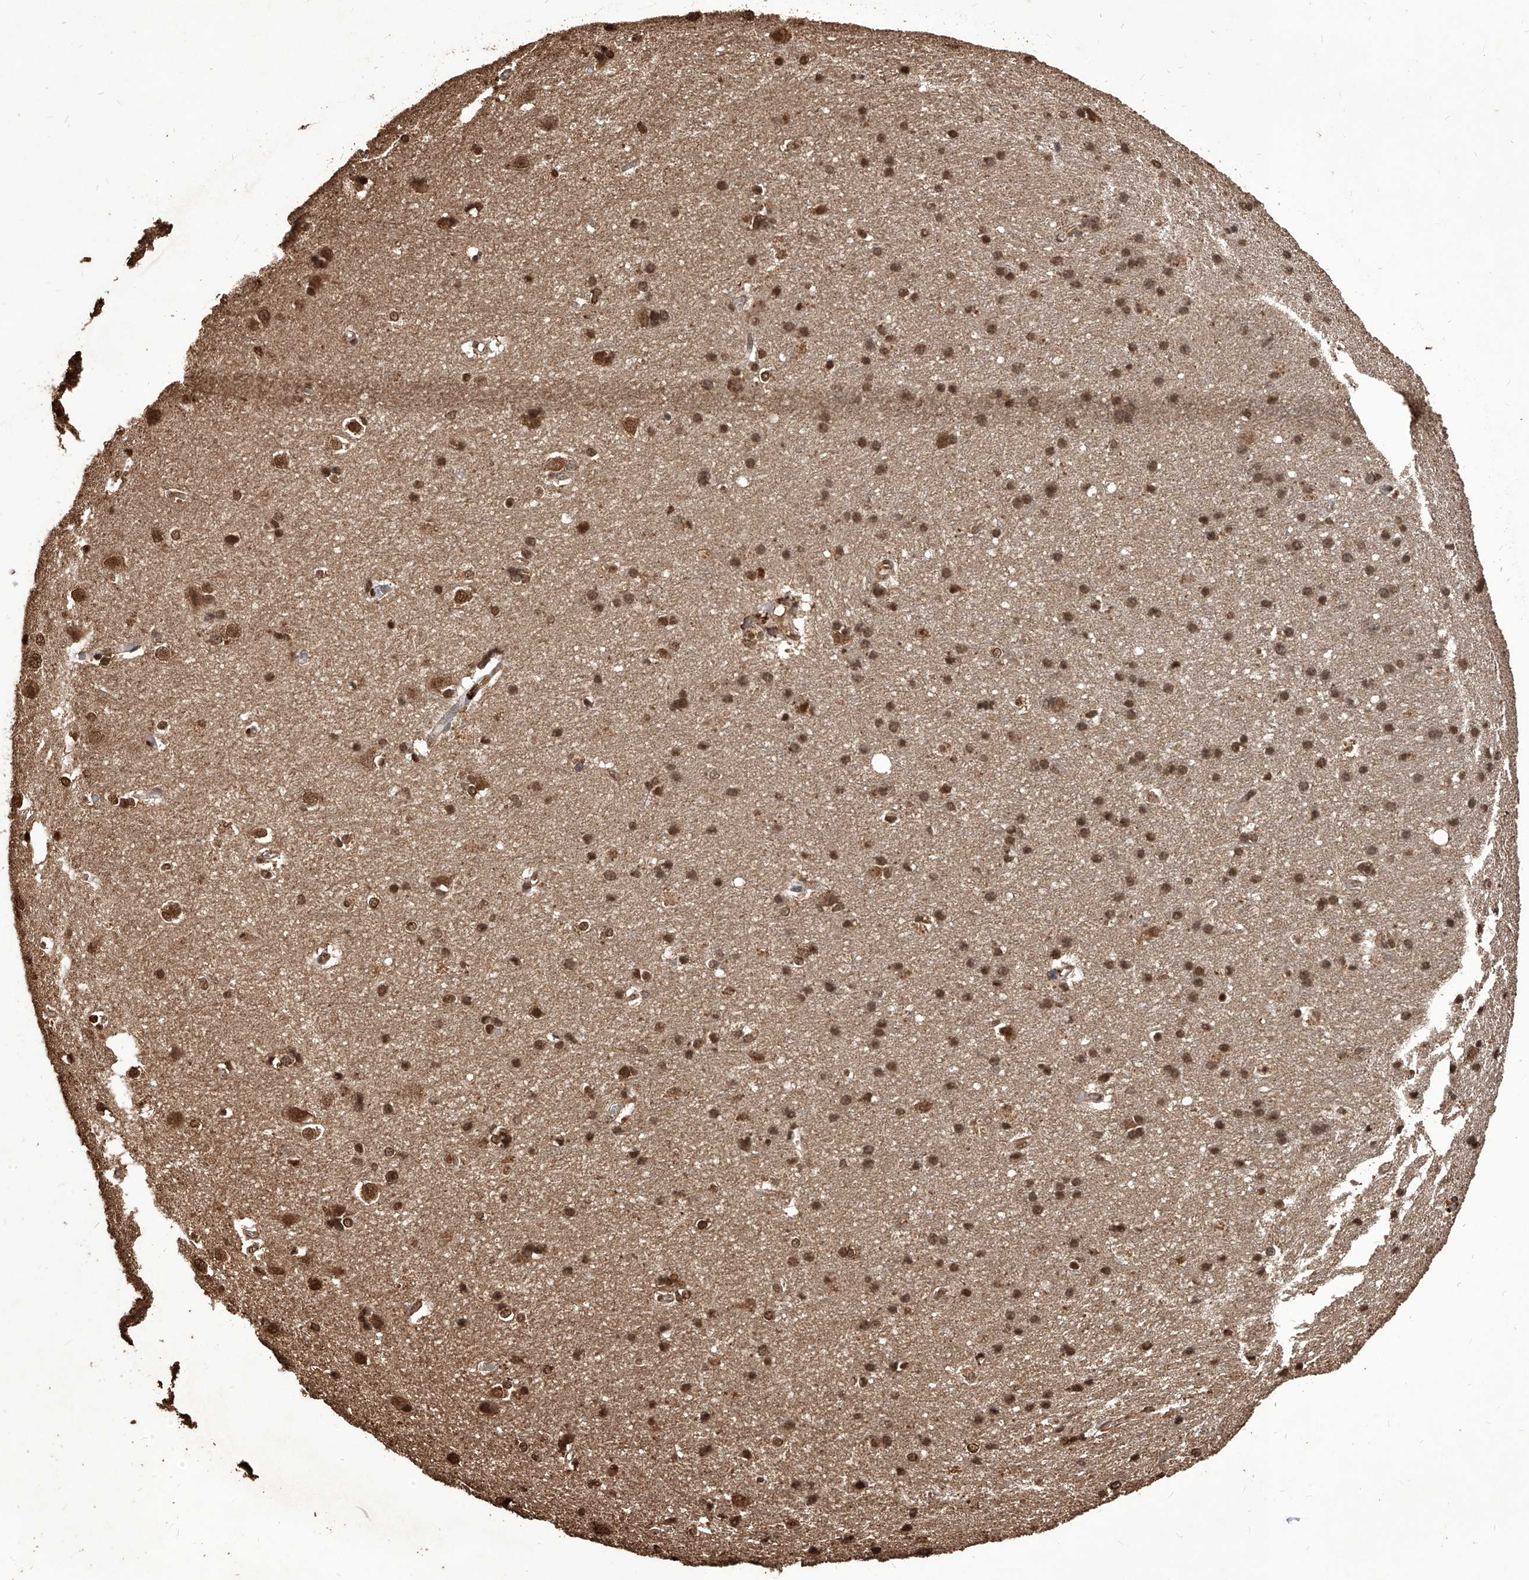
{"staining": {"intensity": "weak", "quantity": ">75%", "location": "cytoplasmic/membranous"}, "tissue": "cerebral cortex", "cell_type": "Endothelial cells", "image_type": "normal", "snomed": [{"axis": "morphology", "description": "Normal tissue, NOS"}, {"axis": "topography", "description": "Cerebral cortex"}], "caption": "Weak cytoplasmic/membranous protein staining is present in about >75% of endothelial cells in cerebral cortex.", "gene": "FBXL4", "patient": {"sex": "male", "age": 54}}